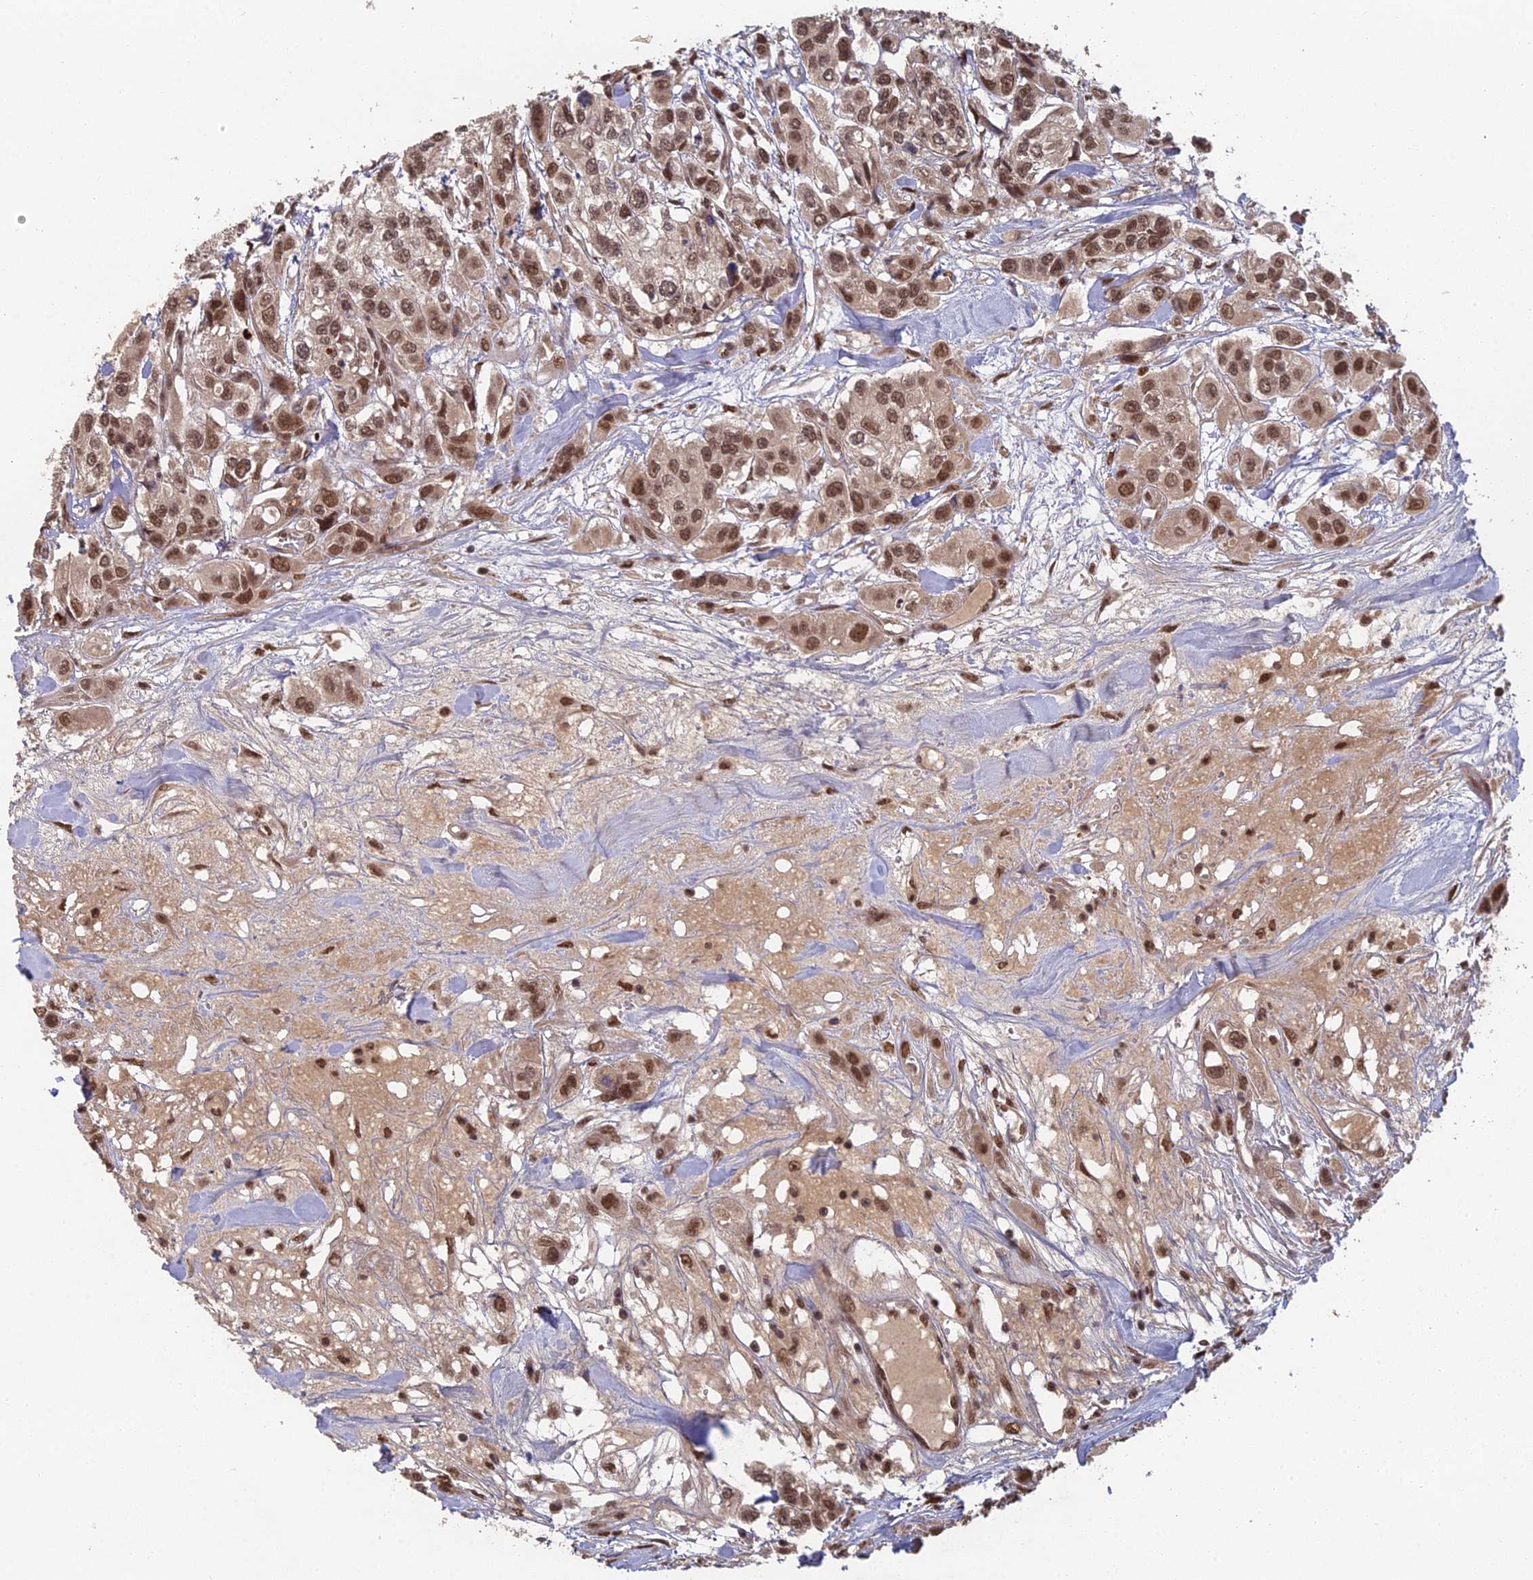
{"staining": {"intensity": "moderate", "quantity": ">75%", "location": "nuclear"}, "tissue": "urothelial cancer", "cell_type": "Tumor cells", "image_type": "cancer", "snomed": [{"axis": "morphology", "description": "Urothelial carcinoma, High grade"}, {"axis": "topography", "description": "Urinary bladder"}], "caption": "Human urothelial carcinoma (high-grade) stained with a brown dye exhibits moderate nuclear positive expression in approximately >75% of tumor cells.", "gene": "RANBP3", "patient": {"sex": "male", "age": 67}}